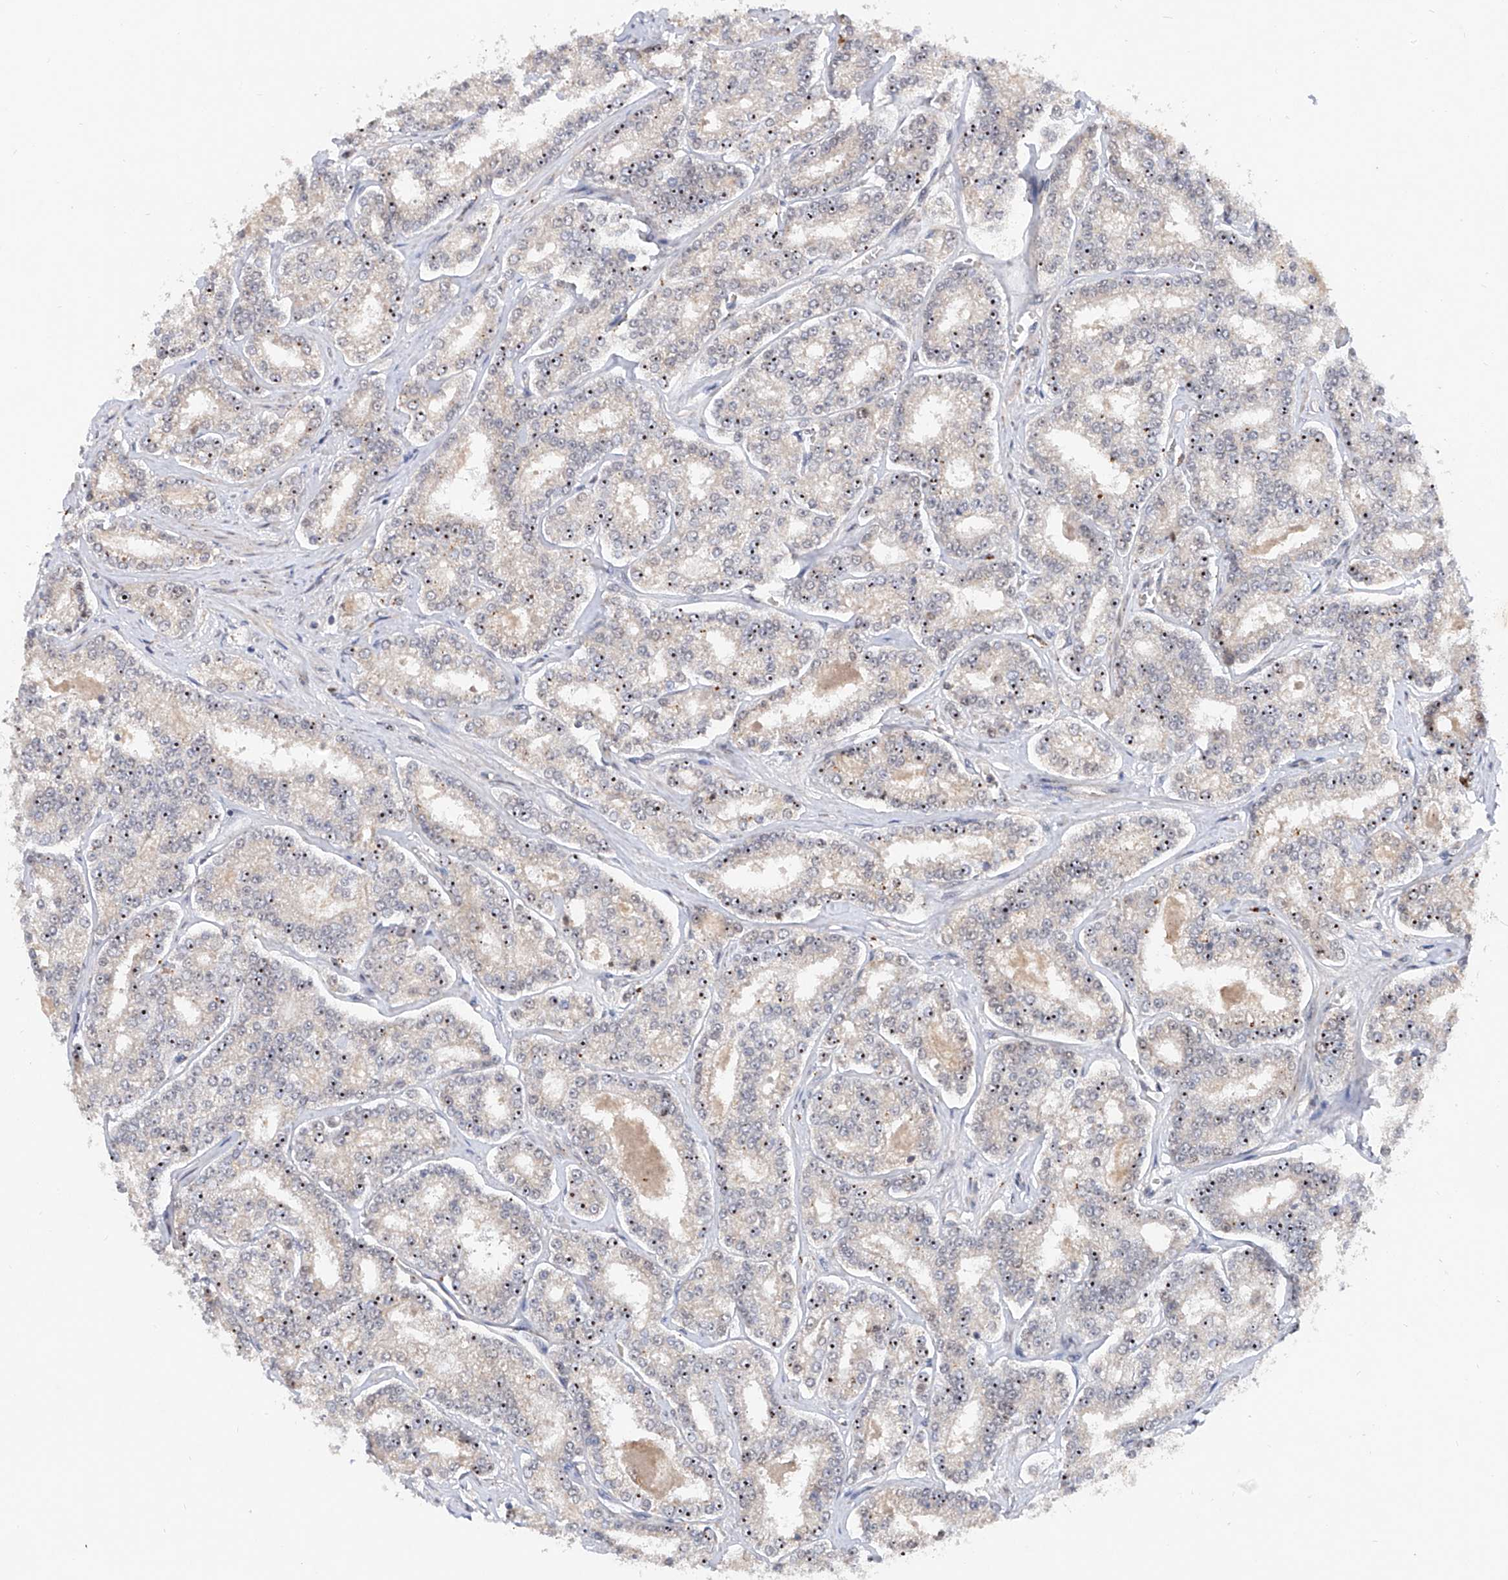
{"staining": {"intensity": "moderate", "quantity": "25%-75%", "location": "nuclear"}, "tissue": "prostate cancer", "cell_type": "Tumor cells", "image_type": "cancer", "snomed": [{"axis": "morphology", "description": "Normal tissue, NOS"}, {"axis": "morphology", "description": "Adenocarcinoma, High grade"}, {"axis": "topography", "description": "Prostate"}], "caption": "Prostate cancer (high-grade adenocarcinoma) stained with a protein marker reveals moderate staining in tumor cells.", "gene": "FAM135A", "patient": {"sex": "male", "age": 83}}